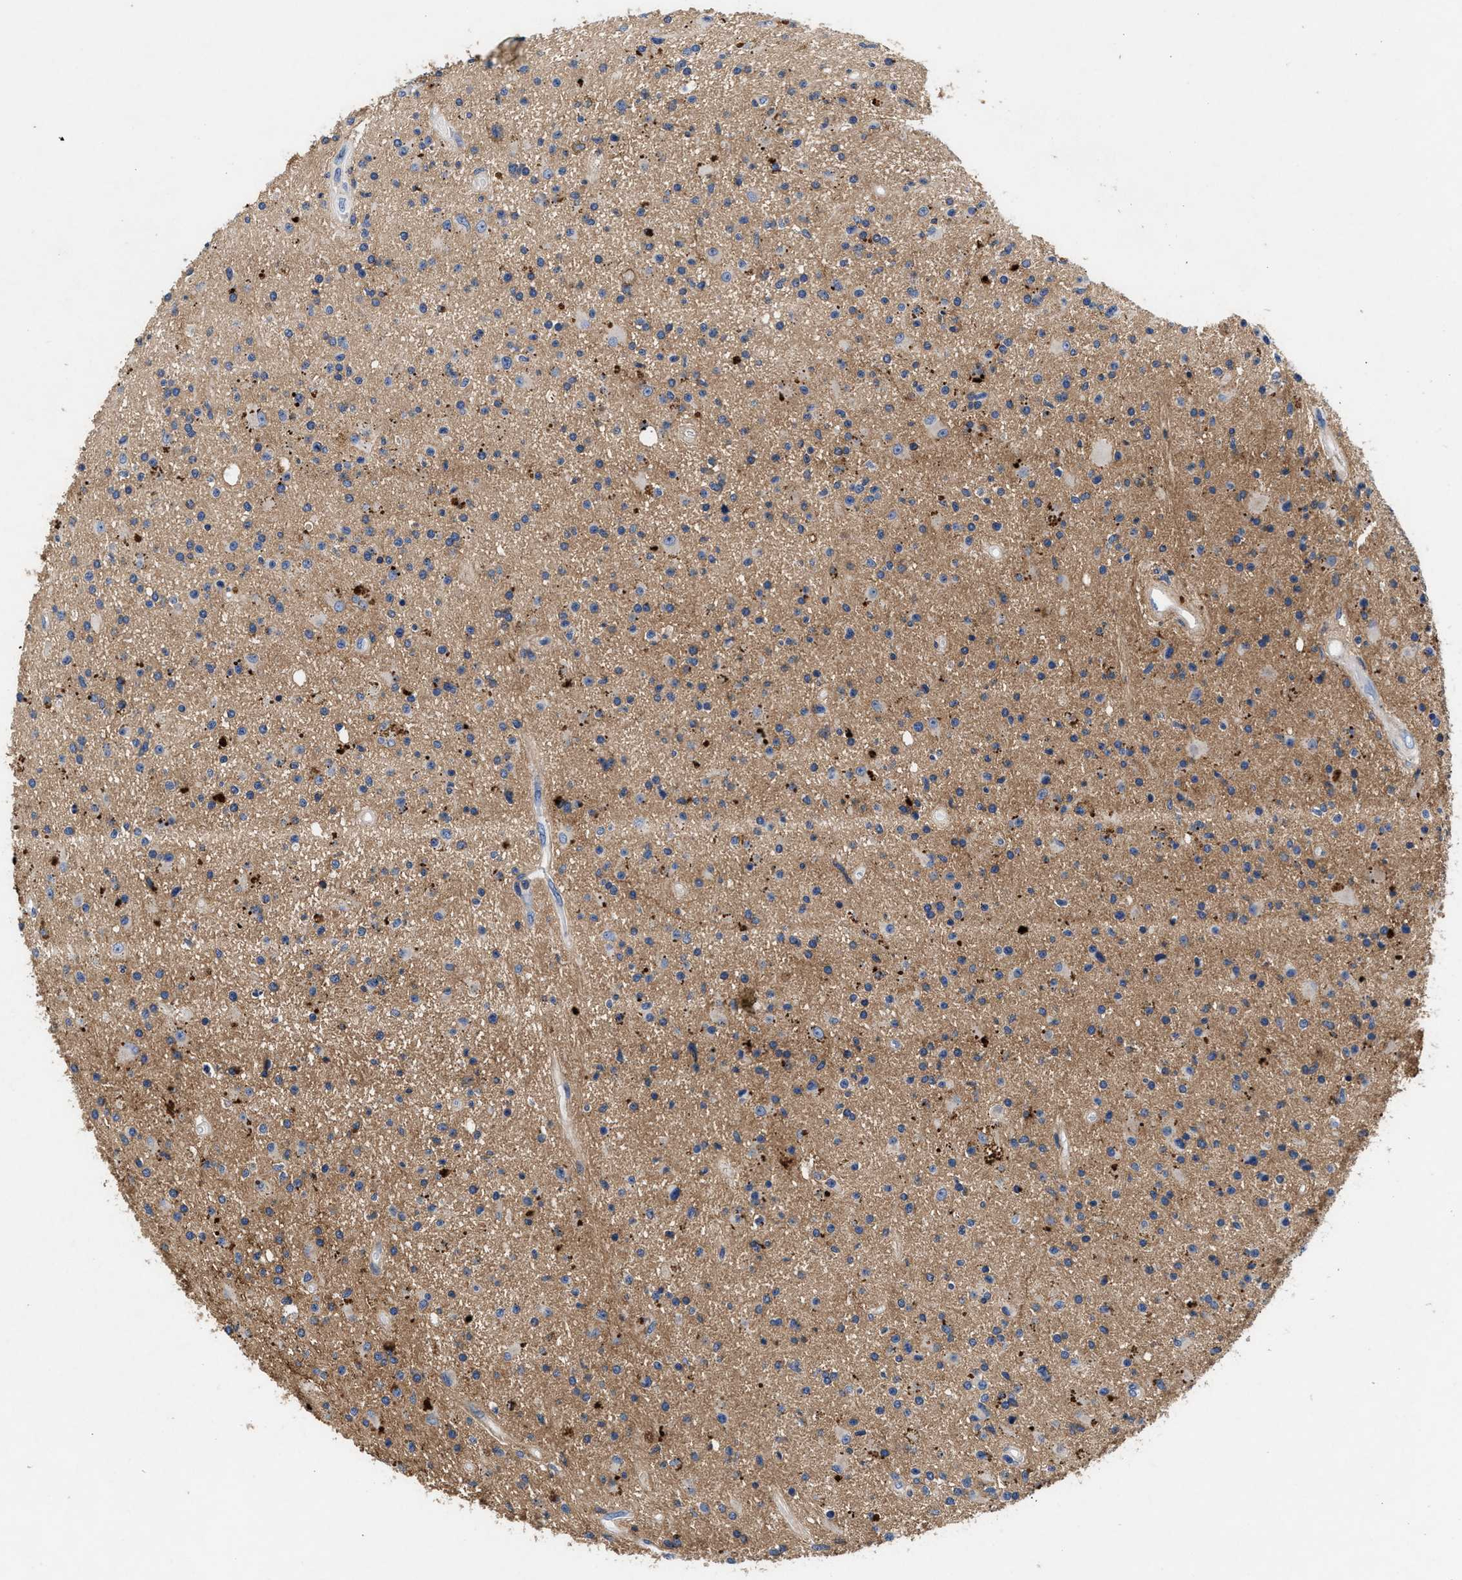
{"staining": {"intensity": "negative", "quantity": "none", "location": "none"}, "tissue": "glioma", "cell_type": "Tumor cells", "image_type": "cancer", "snomed": [{"axis": "morphology", "description": "Glioma, malignant, High grade"}, {"axis": "topography", "description": "Brain"}], "caption": "Immunohistochemical staining of glioma shows no significant staining in tumor cells. The staining is performed using DAB brown chromogen with nuclei counter-stained in using hematoxylin.", "gene": "GNAI3", "patient": {"sex": "male", "age": 33}}